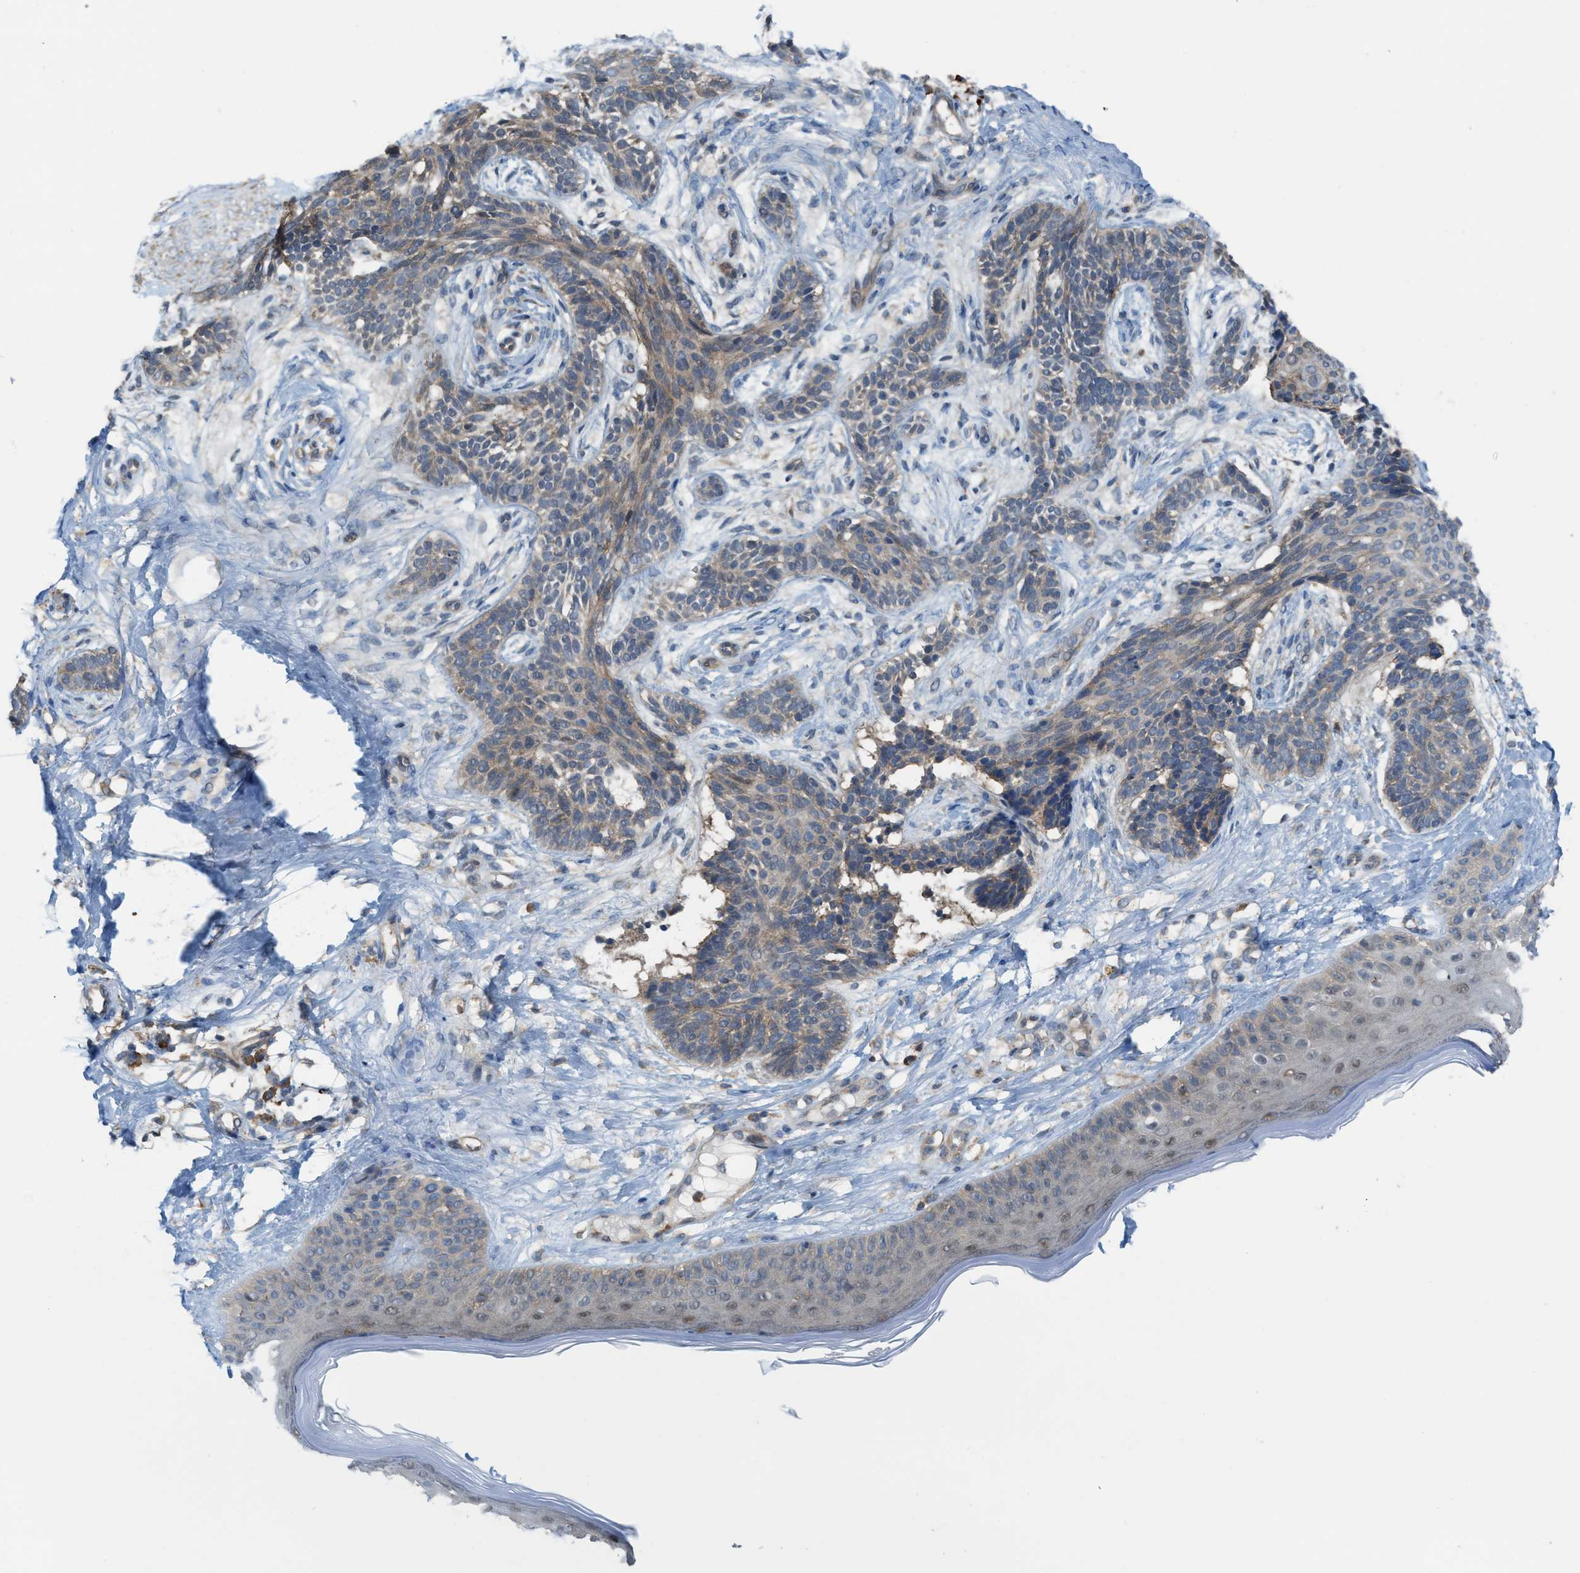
{"staining": {"intensity": "weak", "quantity": "25%-75%", "location": "cytoplasmic/membranous"}, "tissue": "skin cancer", "cell_type": "Tumor cells", "image_type": "cancer", "snomed": [{"axis": "morphology", "description": "Normal tissue, NOS"}, {"axis": "morphology", "description": "Basal cell carcinoma"}, {"axis": "topography", "description": "Skin"}], "caption": "DAB immunohistochemical staining of human basal cell carcinoma (skin) shows weak cytoplasmic/membranous protein expression in approximately 25%-75% of tumor cells. The staining was performed using DAB (3,3'-diaminobenzidine), with brown indicating positive protein expression. Nuclei are stained blue with hematoxylin.", "gene": "PLAA", "patient": {"sex": "male", "age": 63}}